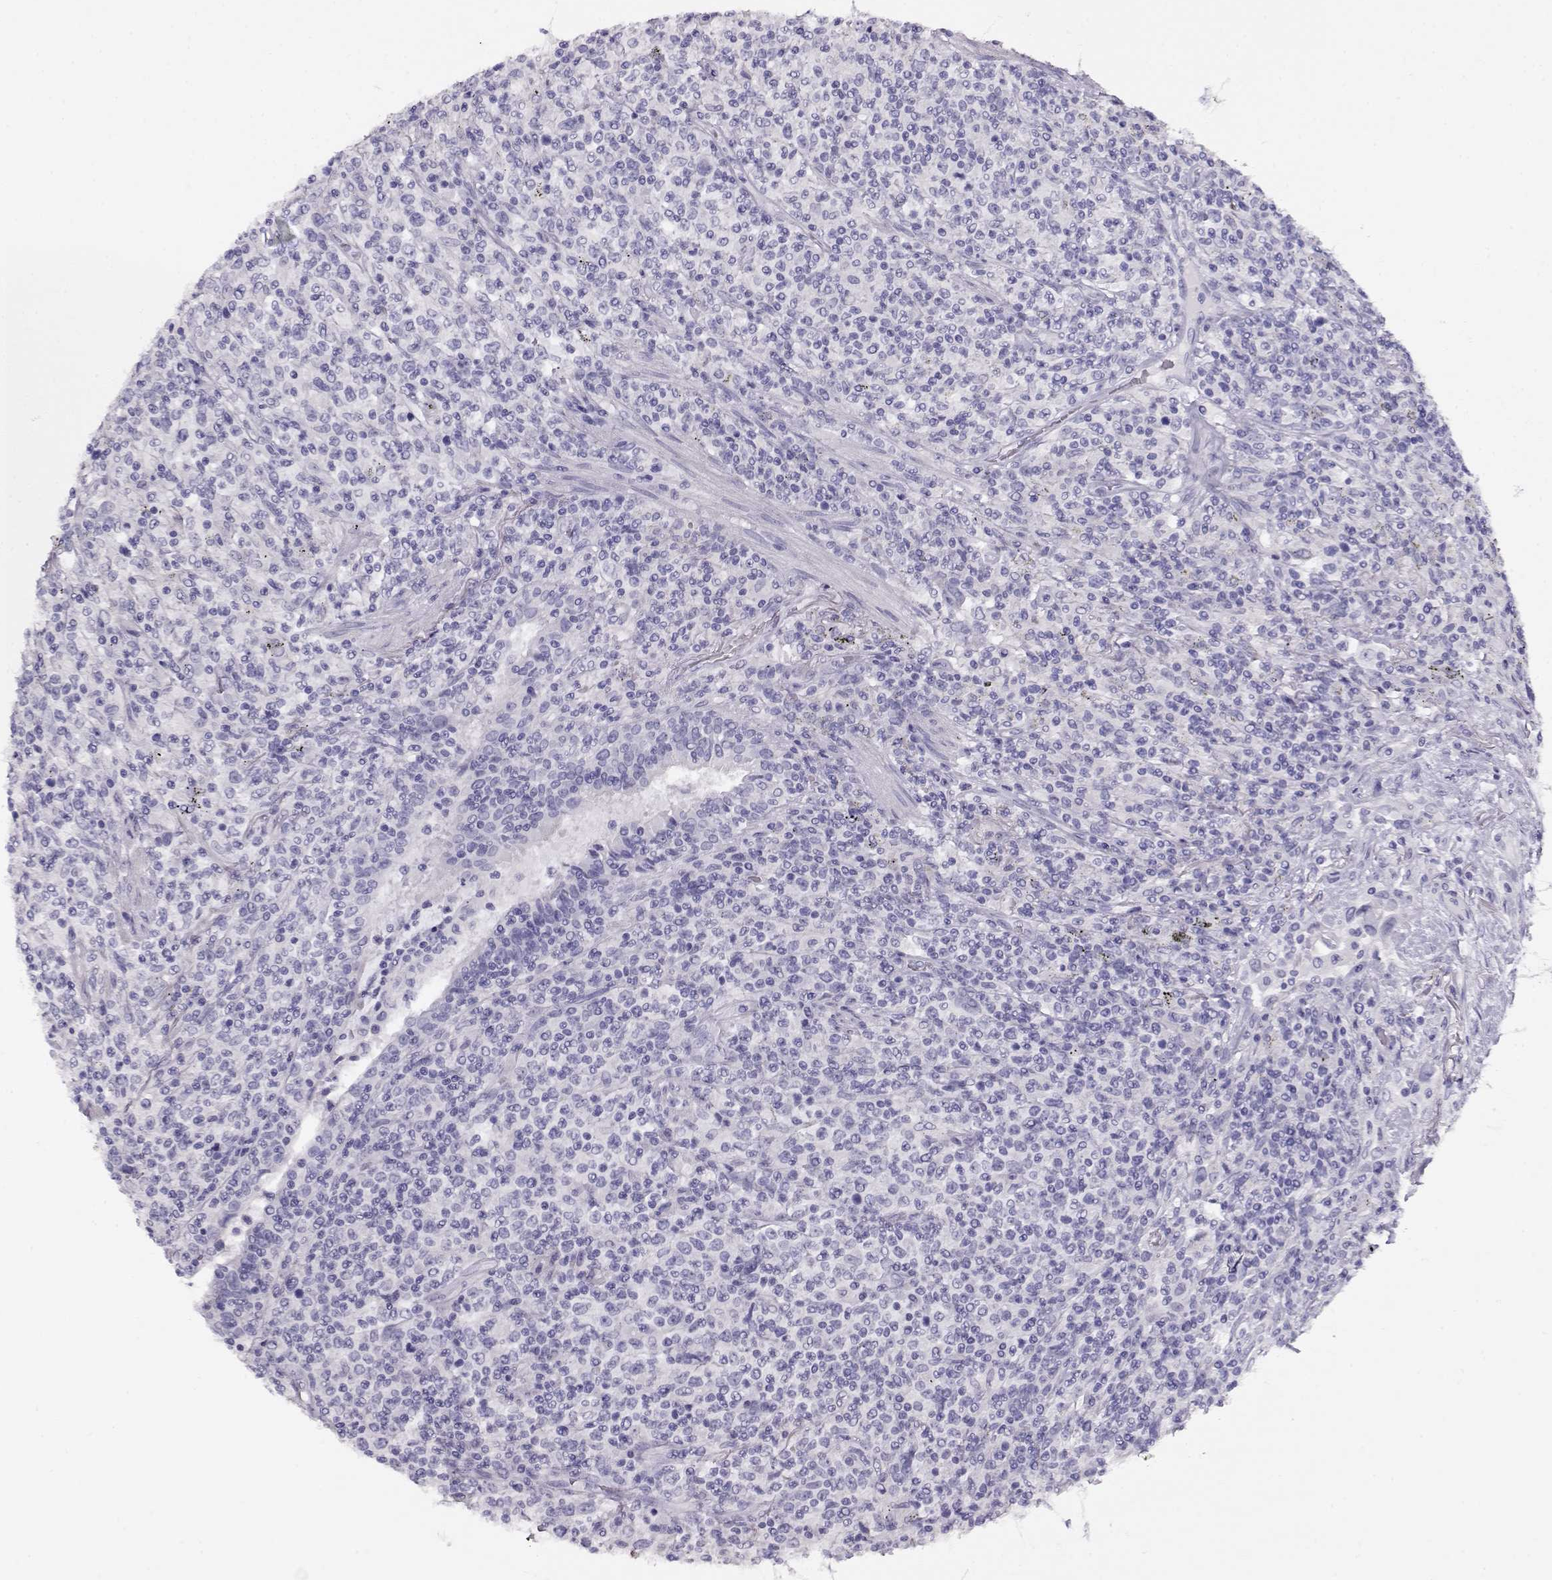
{"staining": {"intensity": "negative", "quantity": "none", "location": "none"}, "tissue": "lymphoma", "cell_type": "Tumor cells", "image_type": "cancer", "snomed": [{"axis": "morphology", "description": "Malignant lymphoma, non-Hodgkin's type, High grade"}, {"axis": "topography", "description": "Lung"}], "caption": "A histopathology image of lymphoma stained for a protein displays no brown staining in tumor cells. The staining is performed using DAB brown chromogen with nuclei counter-stained in using hematoxylin.", "gene": "ACTN2", "patient": {"sex": "male", "age": 79}}